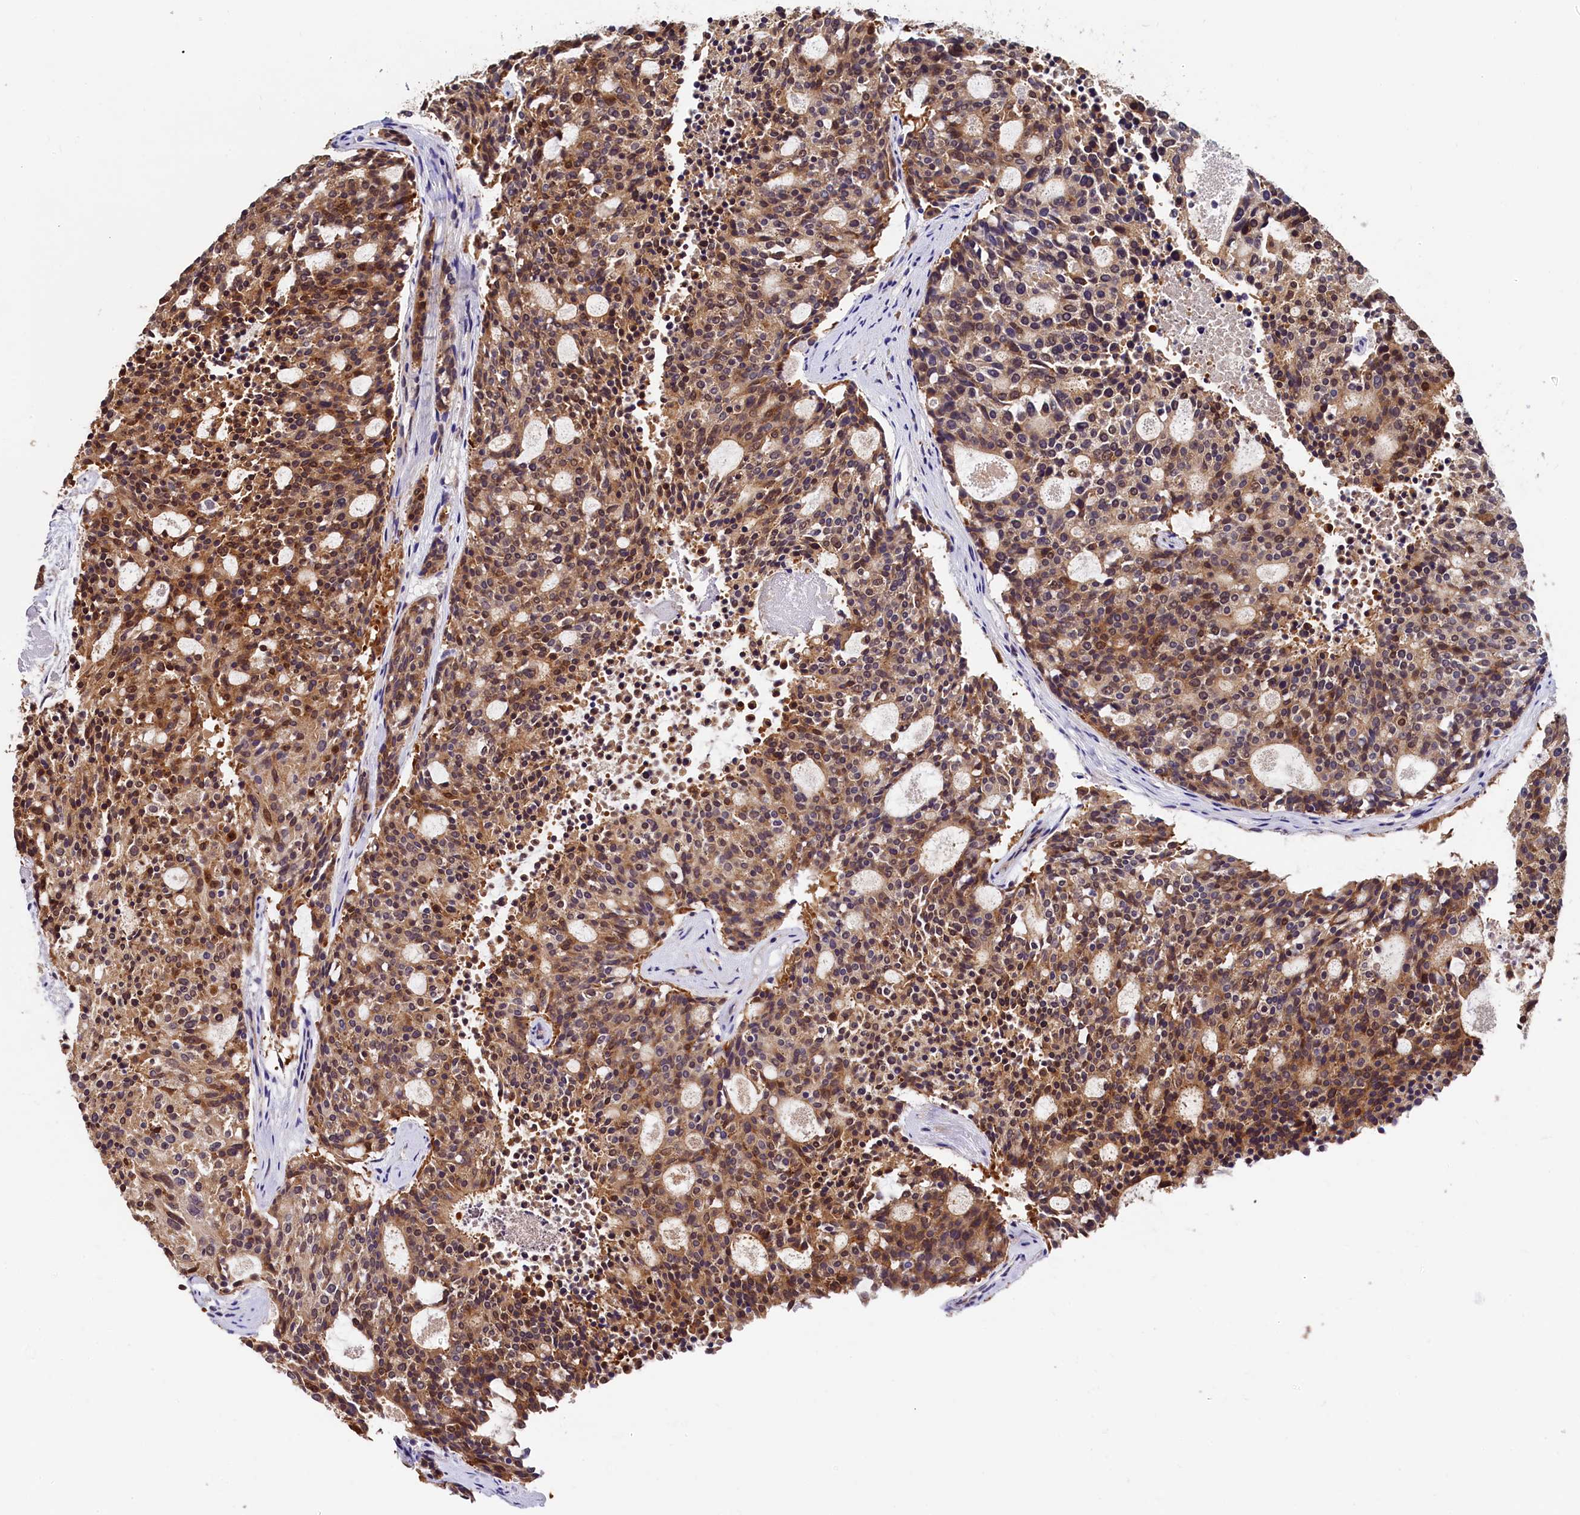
{"staining": {"intensity": "moderate", "quantity": ">75%", "location": "cytoplasmic/membranous"}, "tissue": "carcinoid", "cell_type": "Tumor cells", "image_type": "cancer", "snomed": [{"axis": "morphology", "description": "Carcinoid, malignant, NOS"}, {"axis": "topography", "description": "Pancreas"}], "caption": "Immunohistochemical staining of carcinoid (malignant) exhibits moderate cytoplasmic/membranous protein expression in approximately >75% of tumor cells.", "gene": "EPS8L2", "patient": {"sex": "female", "age": 54}}